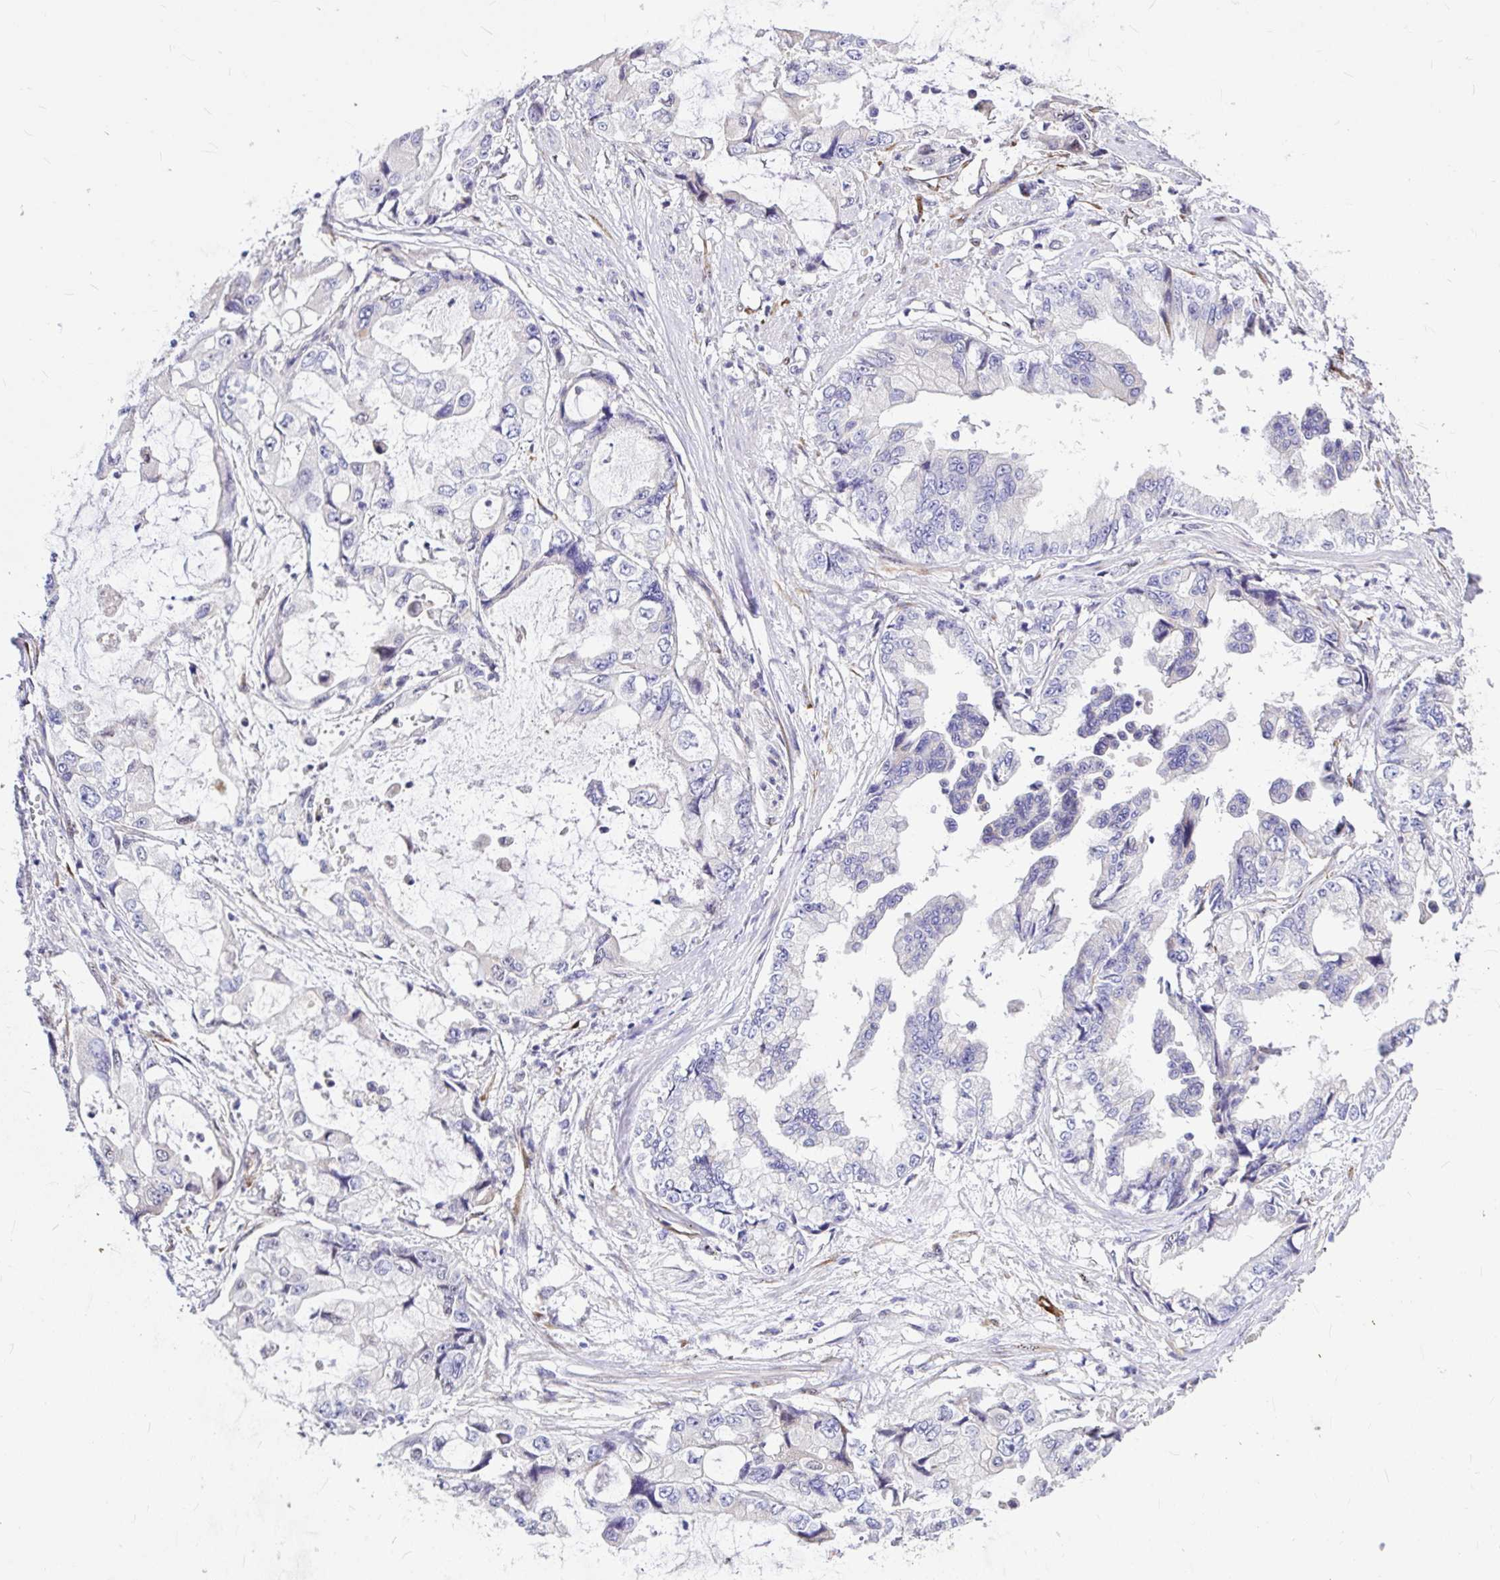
{"staining": {"intensity": "negative", "quantity": "none", "location": "none"}, "tissue": "stomach cancer", "cell_type": "Tumor cells", "image_type": "cancer", "snomed": [{"axis": "morphology", "description": "Adenocarcinoma, NOS"}, {"axis": "topography", "description": "Pancreas"}, {"axis": "topography", "description": "Stomach, upper"}, {"axis": "topography", "description": "Stomach"}], "caption": "Immunohistochemical staining of stomach adenocarcinoma shows no significant positivity in tumor cells.", "gene": "GABBR2", "patient": {"sex": "male", "age": 77}}